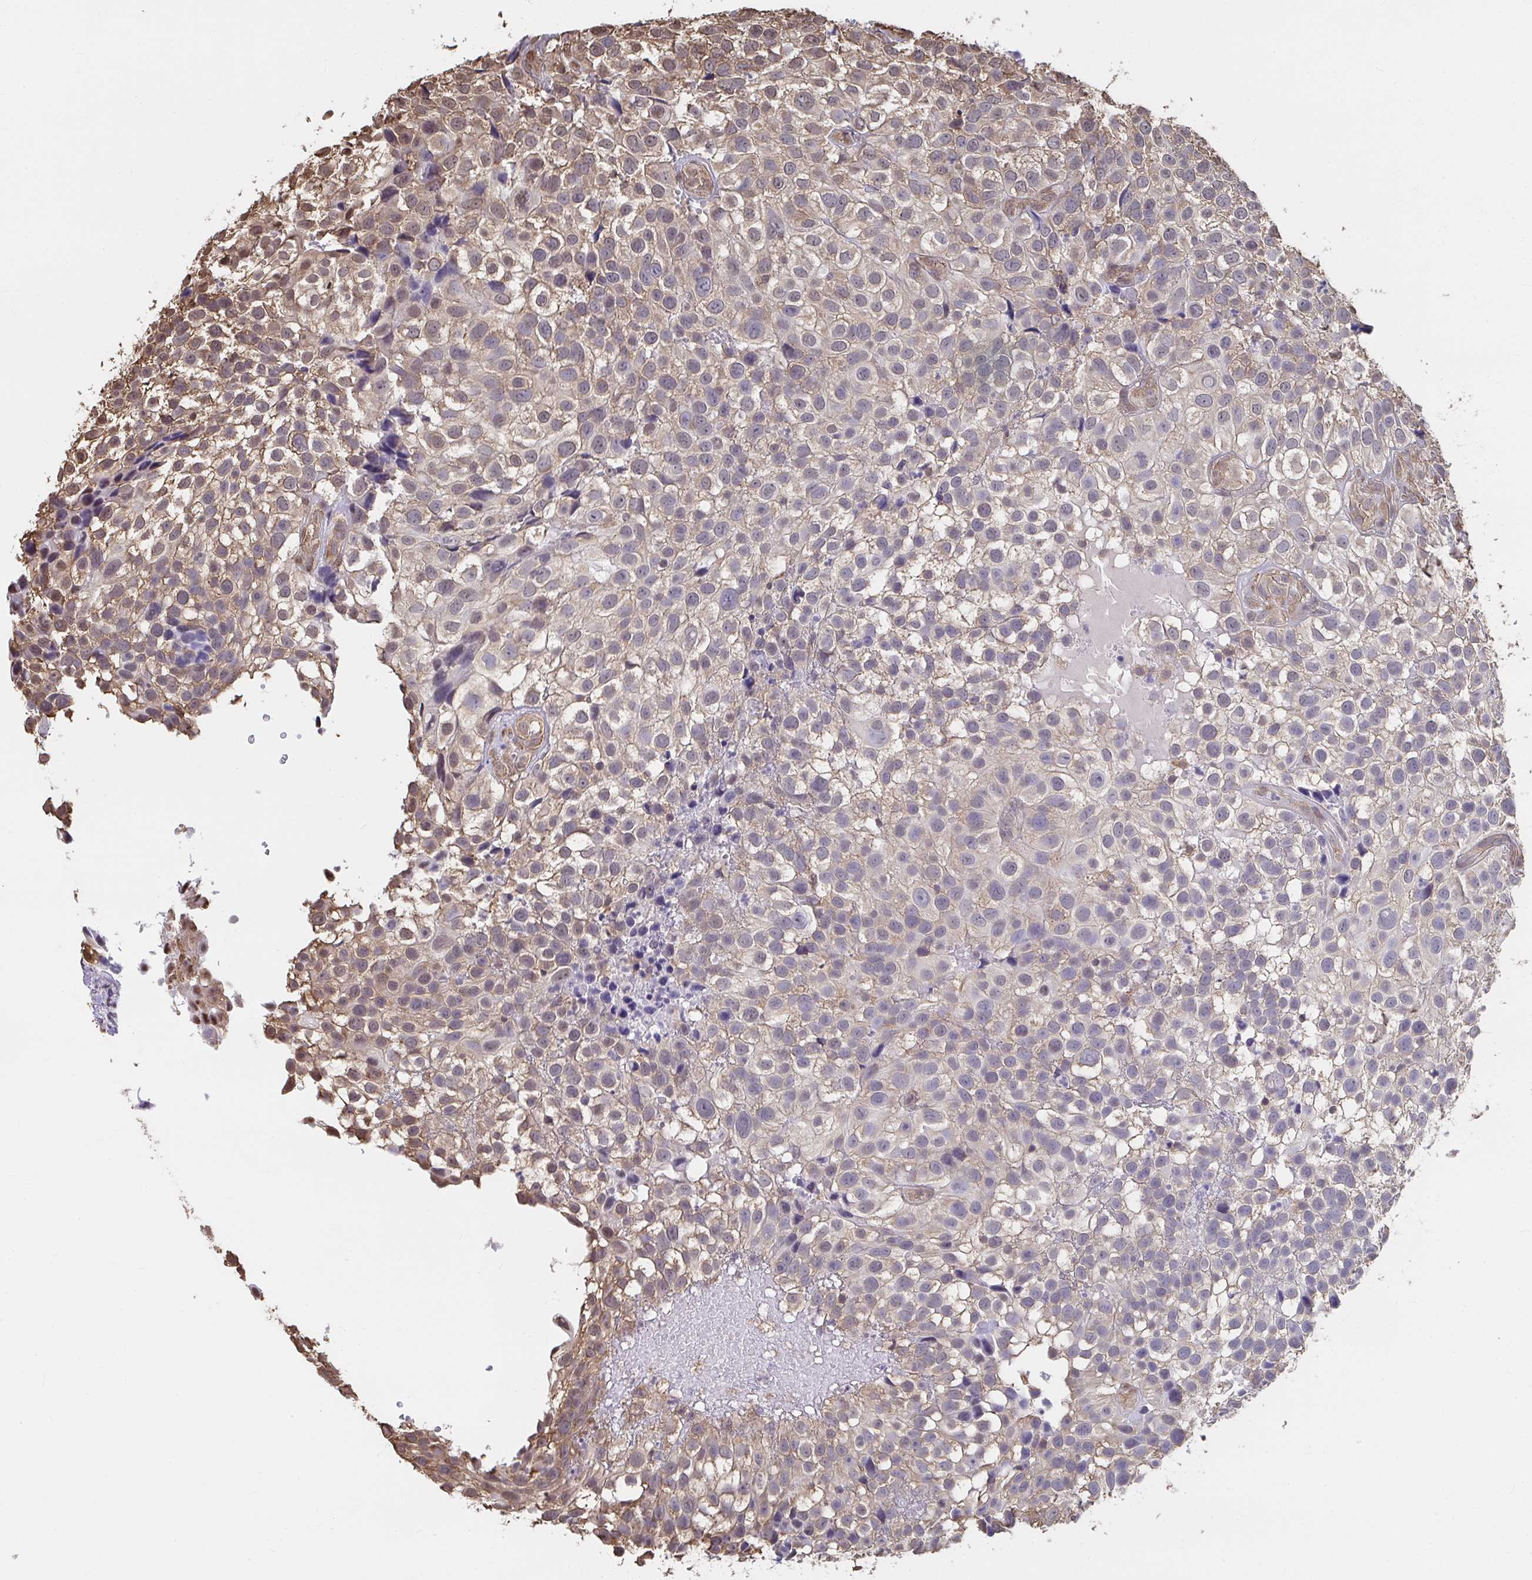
{"staining": {"intensity": "weak", "quantity": ">75%", "location": "cytoplasmic/membranous,nuclear"}, "tissue": "urothelial cancer", "cell_type": "Tumor cells", "image_type": "cancer", "snomed": [{"axis": "morphology", "description": "Urothelial carcinoma, High grade"}, {"axis": "topography", "description": "Urinary bladder"}], "caption": "Urothelial cancer tissue shows weak cytoplasmic/membranous and nuclear staining in about >75% of tumor cells, visualized by immunohistochemistry. (Brightfield microscopy of DAB IHC at high magnification).", "gene": "SYNCRIP", "patient": {"sex": "male", "age": 56}}